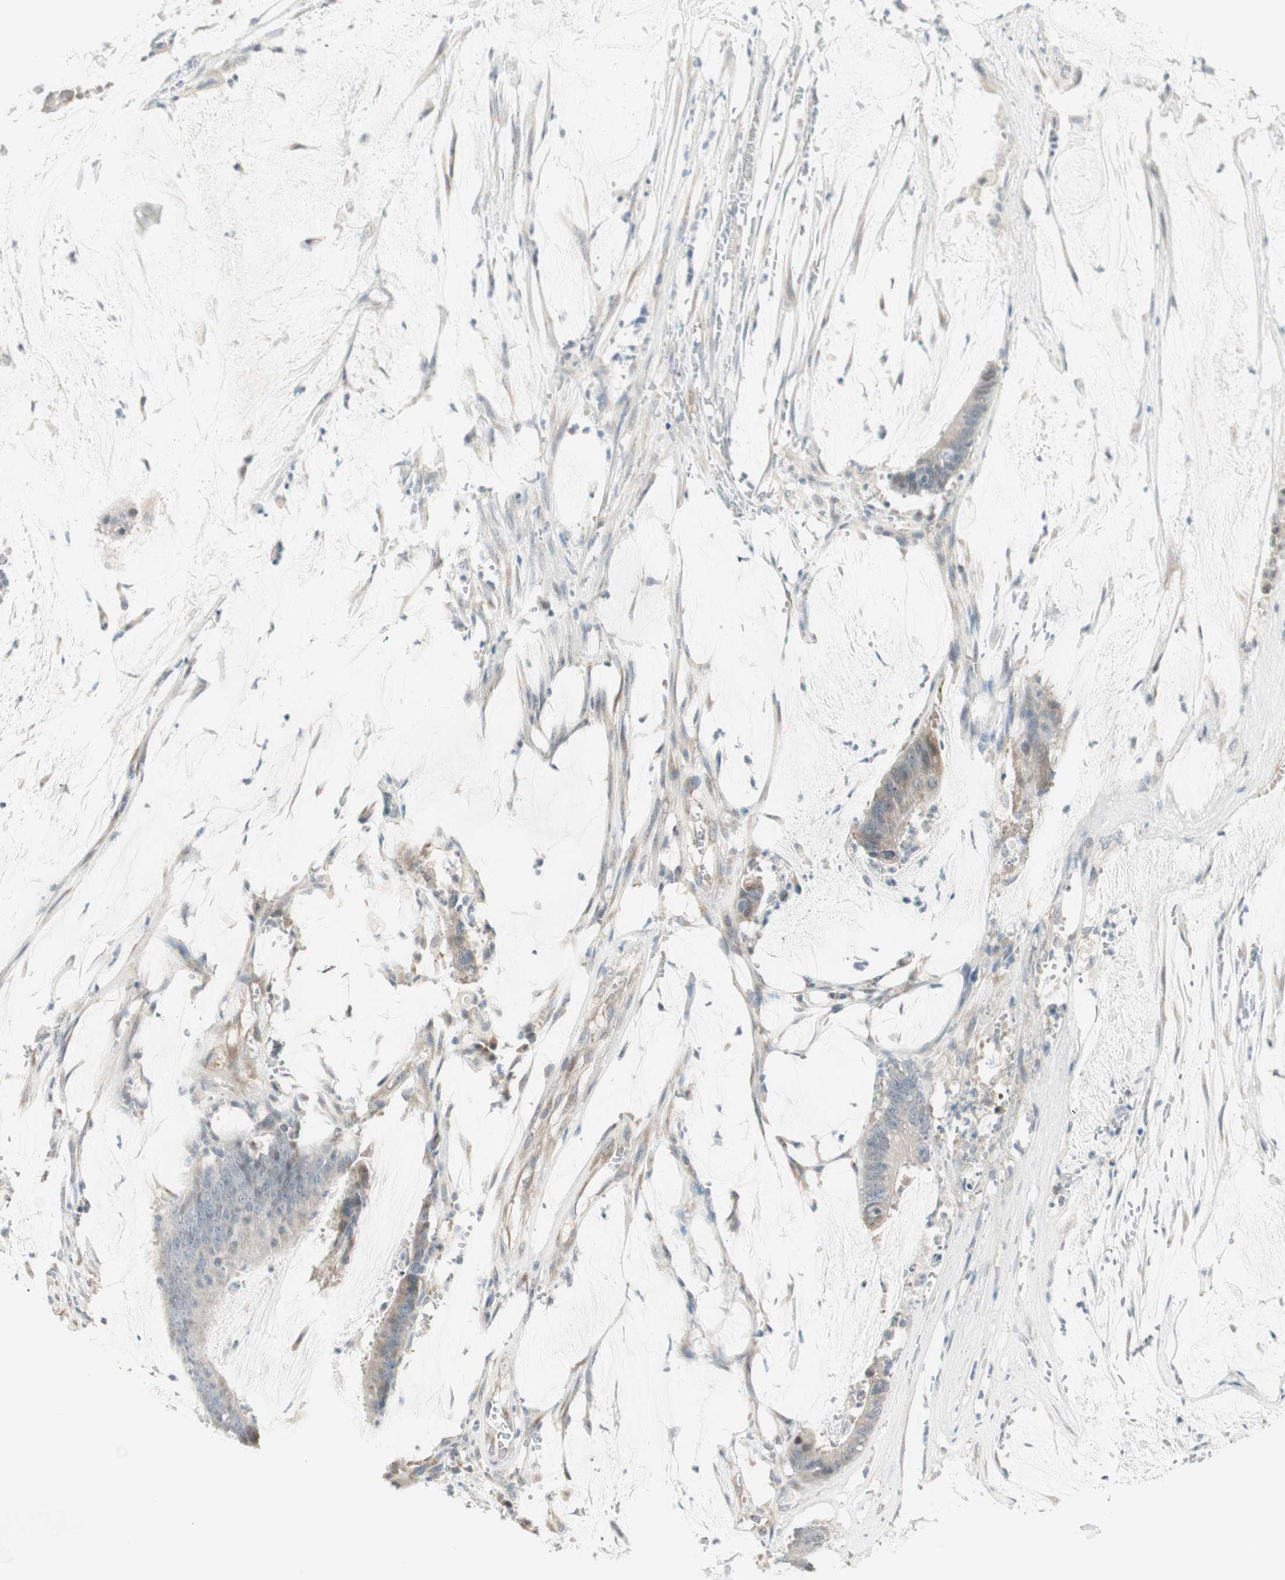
{"staining": {"intensity": "weak", "quantity": "25%-75%", "location": "cytoplasmic/membranous"}, "tissue": "colorectal cancer", "cell_type": "Tumor cells", "image_type": "cancer", "snomed": [{"axis": "morphology", "description": "Adenocarcinoma, NOS"}, {"axis": "topography", "description": "Rectum"}], "caption": "Immunohistochemical staining of human colorectal adenocarcinoma shows low levels of weak cytoplasmic/membranous expression in approximately 25%-75% of tumor cells. Ihc stains the protein in brown and the nuclei are stained blue.", "gene": "PDZK1", "patient": {"sex": "female", "age": 66}}